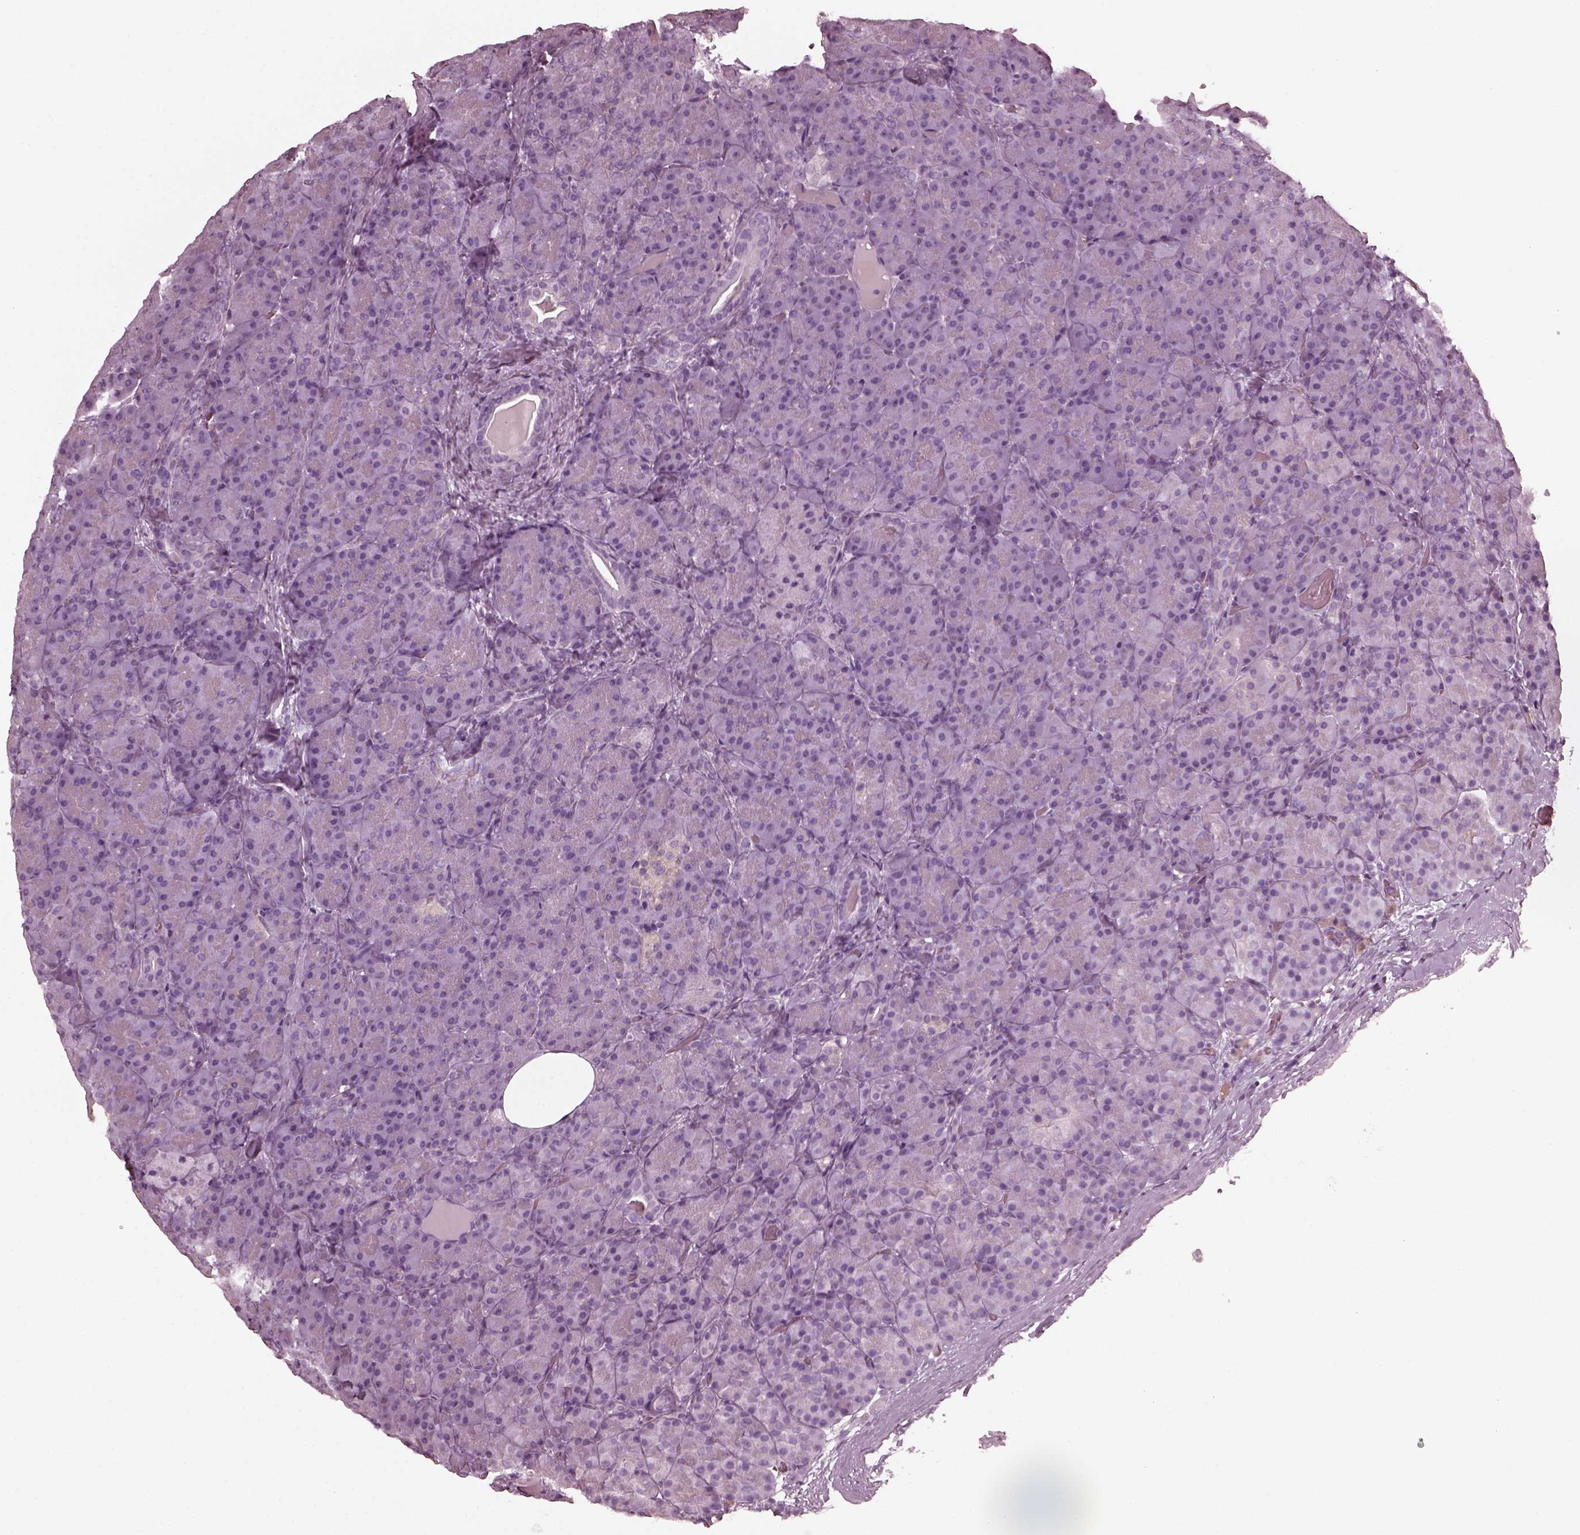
{"staining": {"intensity": "negative", "quantity": "none", "location": "none"}, "tissue": "pancreas", "cell_type": "Exocrine glandular cells", "image_type": "normal", "snomed": [{"axis": "morphology", "description": "Normal tissue, NOS"}, {"axis": "topography", "description": "Pancreas"}], "caption": "DAB immunohistochemical staining of unremarkable pancreas shows no significant expression in exocrine glandular cells. The staining is performed using DAB brown chromogen with nuclei counter-stained in using hematoxylin.", "gene": "GRM6", "patient": {"sex": "male", "age": 57}}